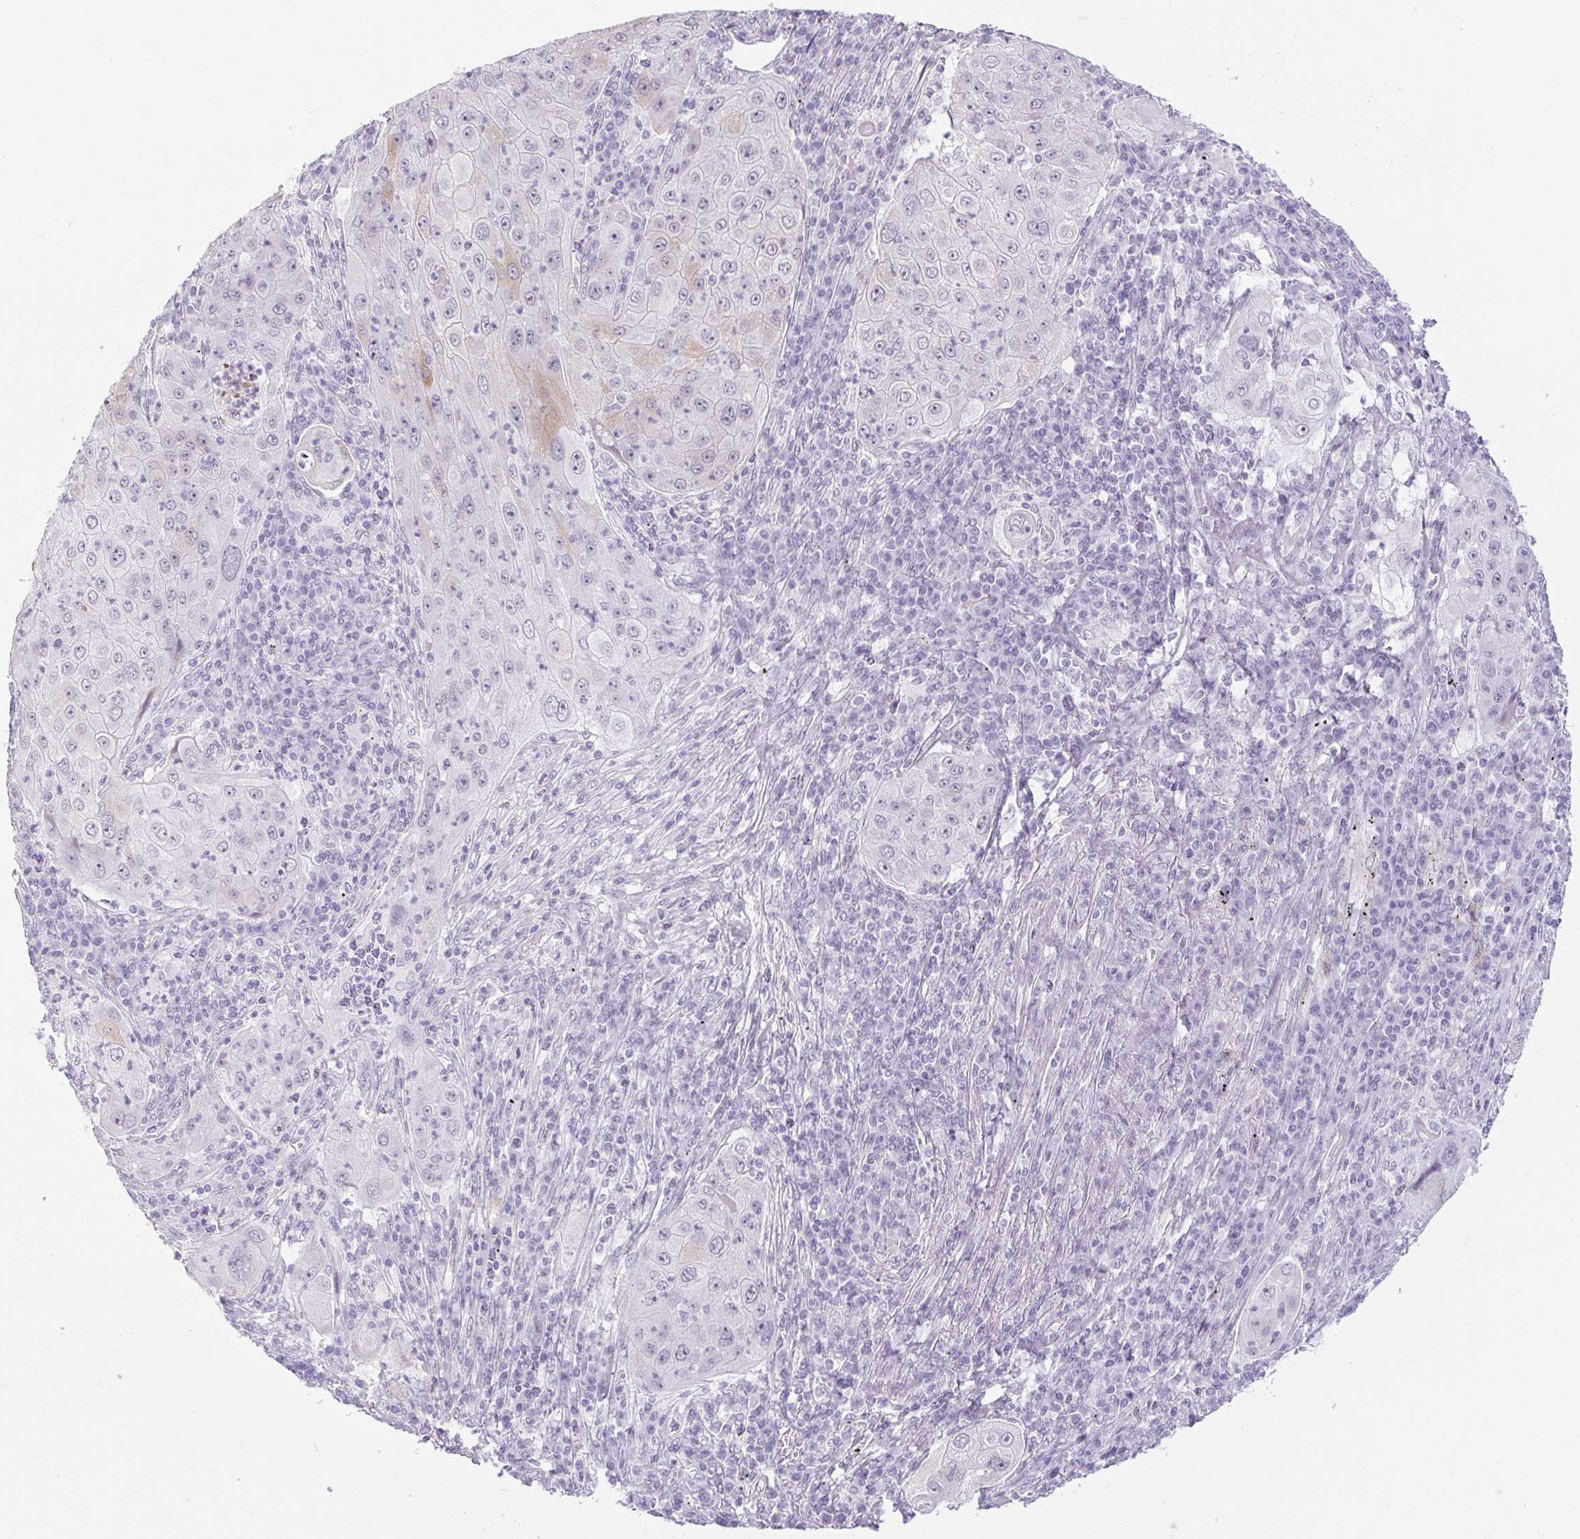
{"staining": {"intensity": "weak", "quantity": "<25%", "location": "cytoplasmic/membranous"}, "tissue": "lung cancer", "cell_type": "Tumor cells", "image_type": "cancer", "snomed": [{"axis": "morphology", "description": "Squamous cell carcinoma, NOS"}, {"axis": "topography", "description": "Lung"}], "caption": "Immunohistochemistry of human lung squamous cell carcinoma reveals no staining in tumor cells.", "gene": "BCAS1", "patient": {"sex": "female", "age": 59}}